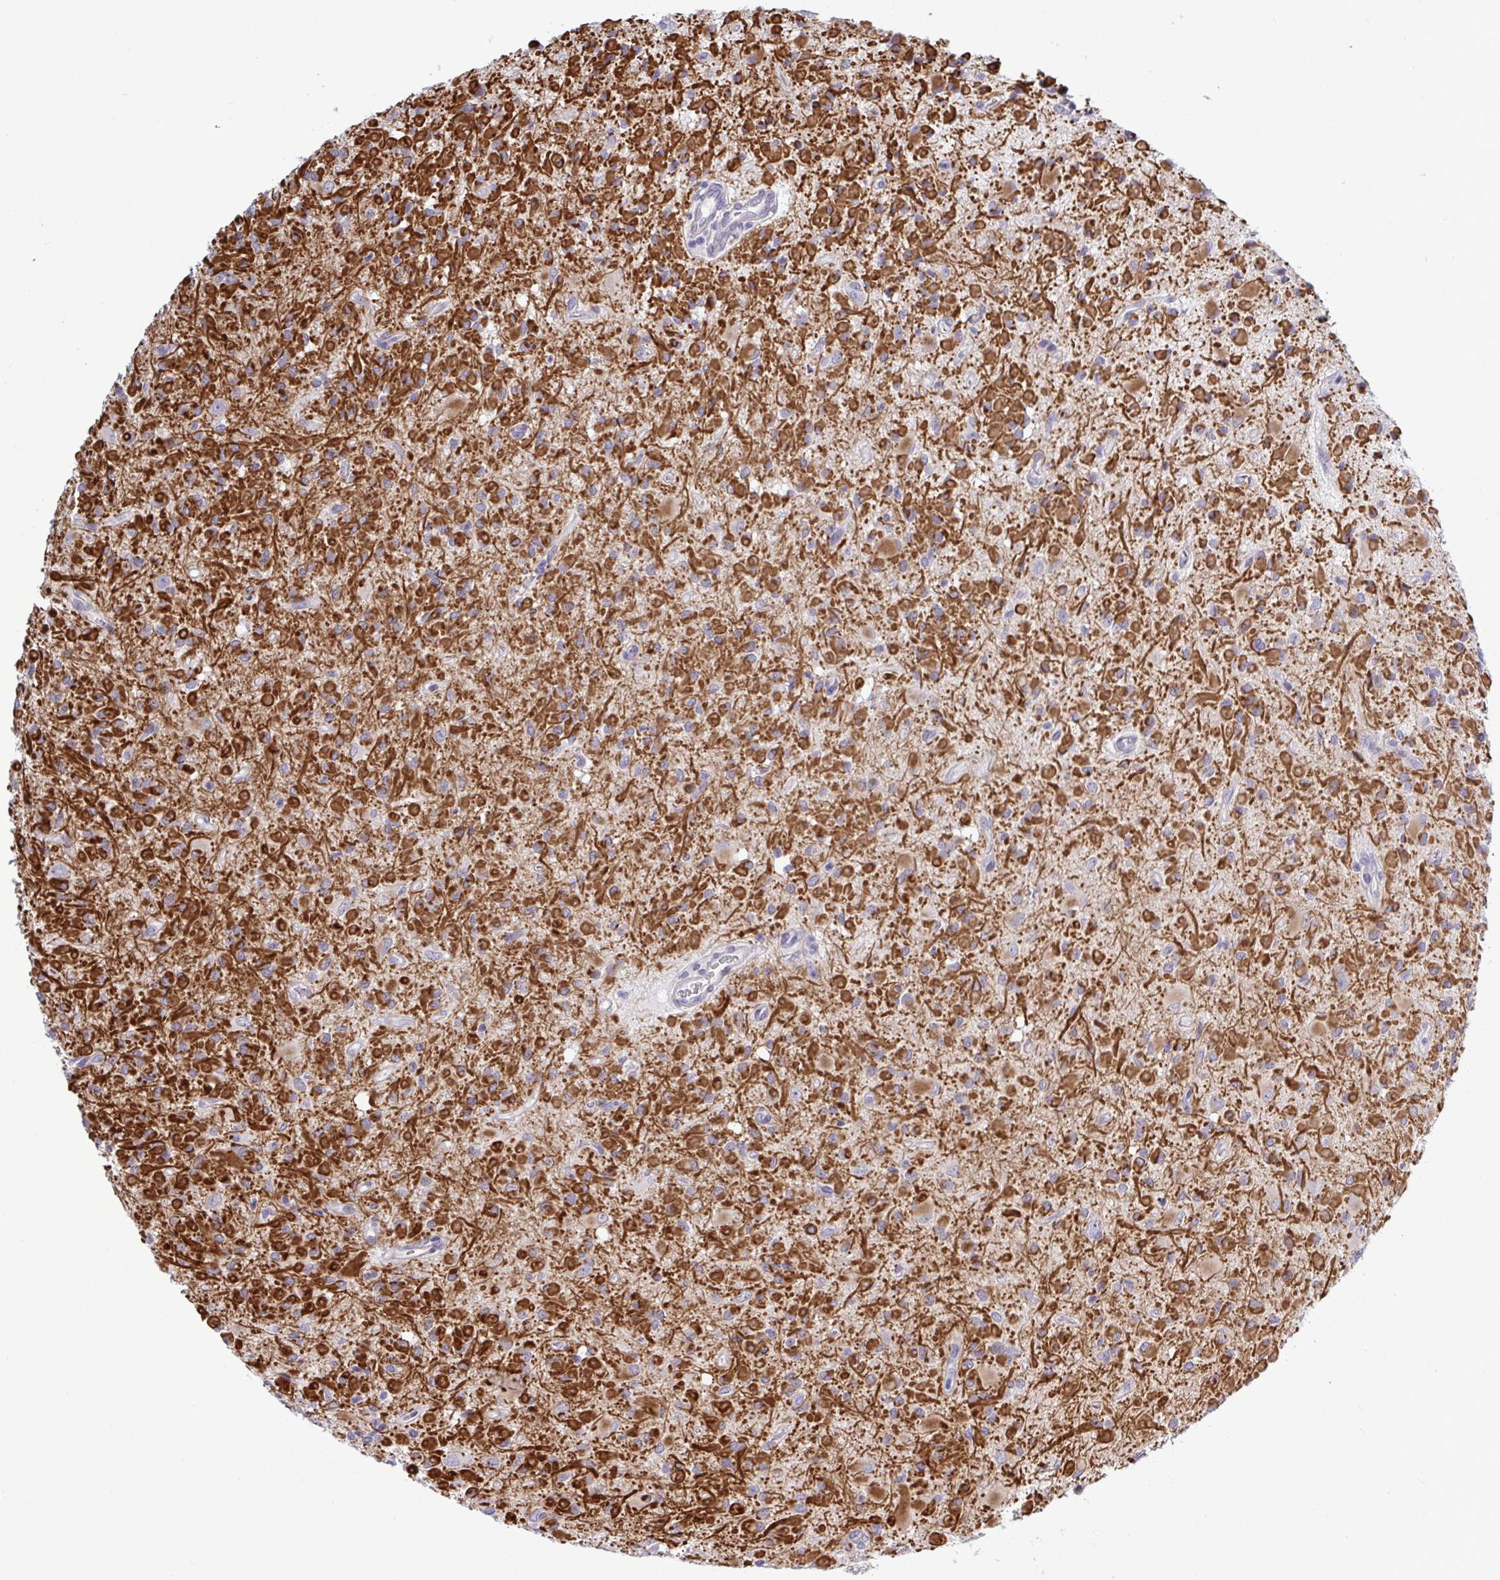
{"staining": {"intensity": "strong", "quantity": "25%-75%", "location": "cytoplasmic/membranous"}, "tissue": "glioma", "cell_type": "Tumor cells", "image_type": "cancer", "snomed": [{"axis": "morphology", "description": "Glioma, malignant, Low grade"}, {"axis": "topography", "description": "Brain"}], "caption": "Approximately 25%-75% of tumor cells in human glioma demonstrate strong cytoplasmic/membranous protein expression as visualized by brown immunohistochemical staining.", "gene": "TCEAL8", "patient": {"sex": "female", "age": 33}}